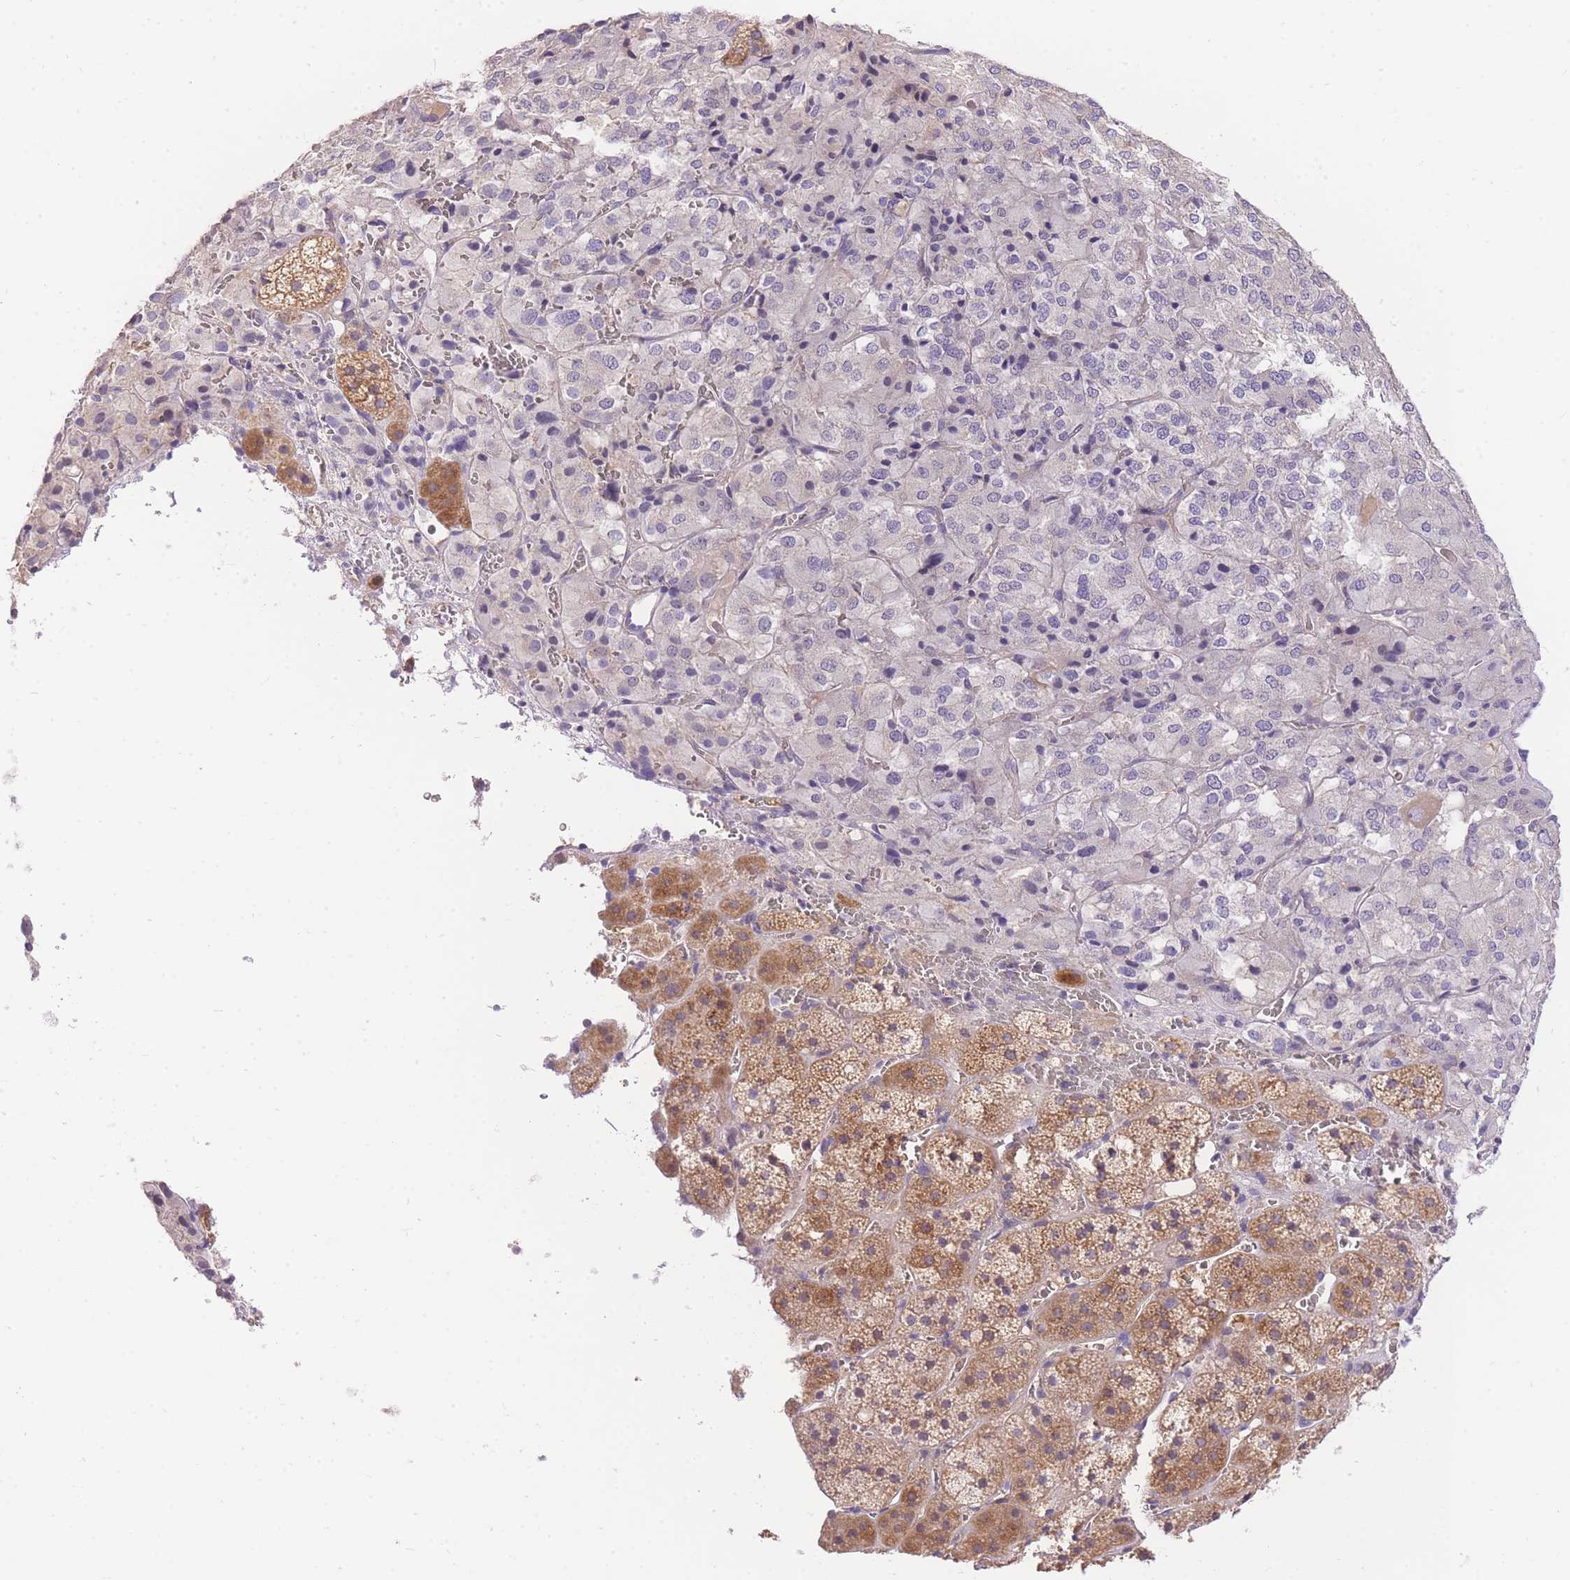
{"staining": {"intensity": "moderate", "quantity": "25%-75%", "location": "cytoplasmic/membranous"}, "tissue": "adrenal gland", "cell_type": "Glandular cells", "image_type": "normal", "snomed": [{"axis": "morphology", "description": "Normal tissue, NOS"}, {"axis": "topography", "description": "Adrenal gland"}], "caption": "Immunohistochemistry (IHC) (DAB) staining of normal adrenal gland demonstrates moderate cytoplasmic/membranous protein staining in approximately 25%-75% of glandular cells. The staining is performed using DAB (3,3'-diaminobenzidine) brown chromogen to label protein expression. The nuclei are counter-stained blue using hematoxylin.", "gene": "LIPH", "patient": {"sex": "female", "age": 44}}